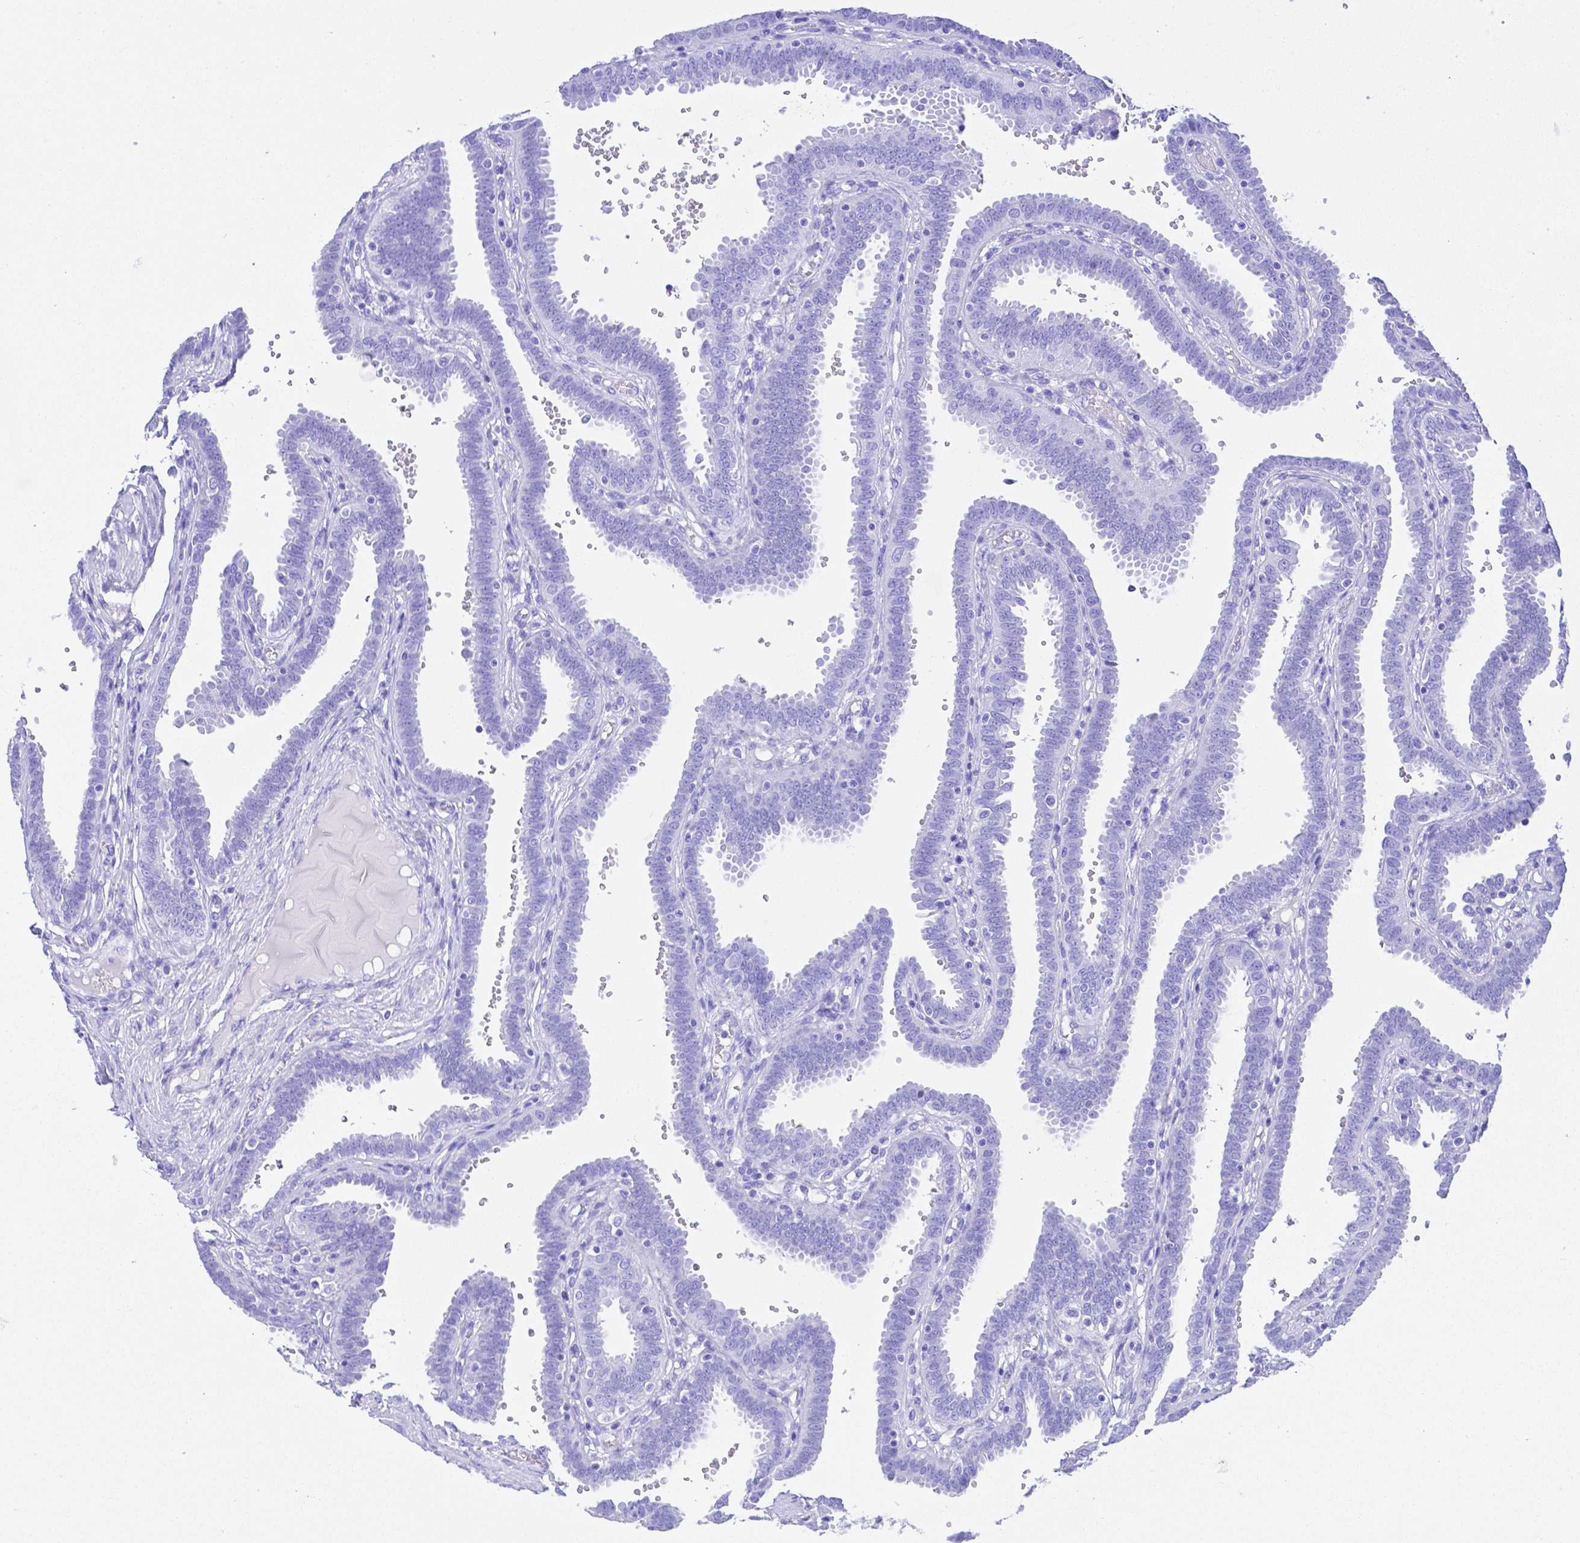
{"staining": {"intensity": "negative", "quantity": "none", "location": "none"}, "tissue": "fallopian tube", "cell_type": "Glandular cells", "image_type": "normal", "snomed": [{"axis": "morphology", "description": "Normal tissue, NOS"}, {"axis": "topography", "description": "Fallopian tube"}], "caption": "A high-resolution photomicrograph shows IHC staining of benign fallopian tube, which demonstrates no significant expression in glandular cells.", "gene": "SMR3A", "patient": {"sex": "female", "age": 37}}